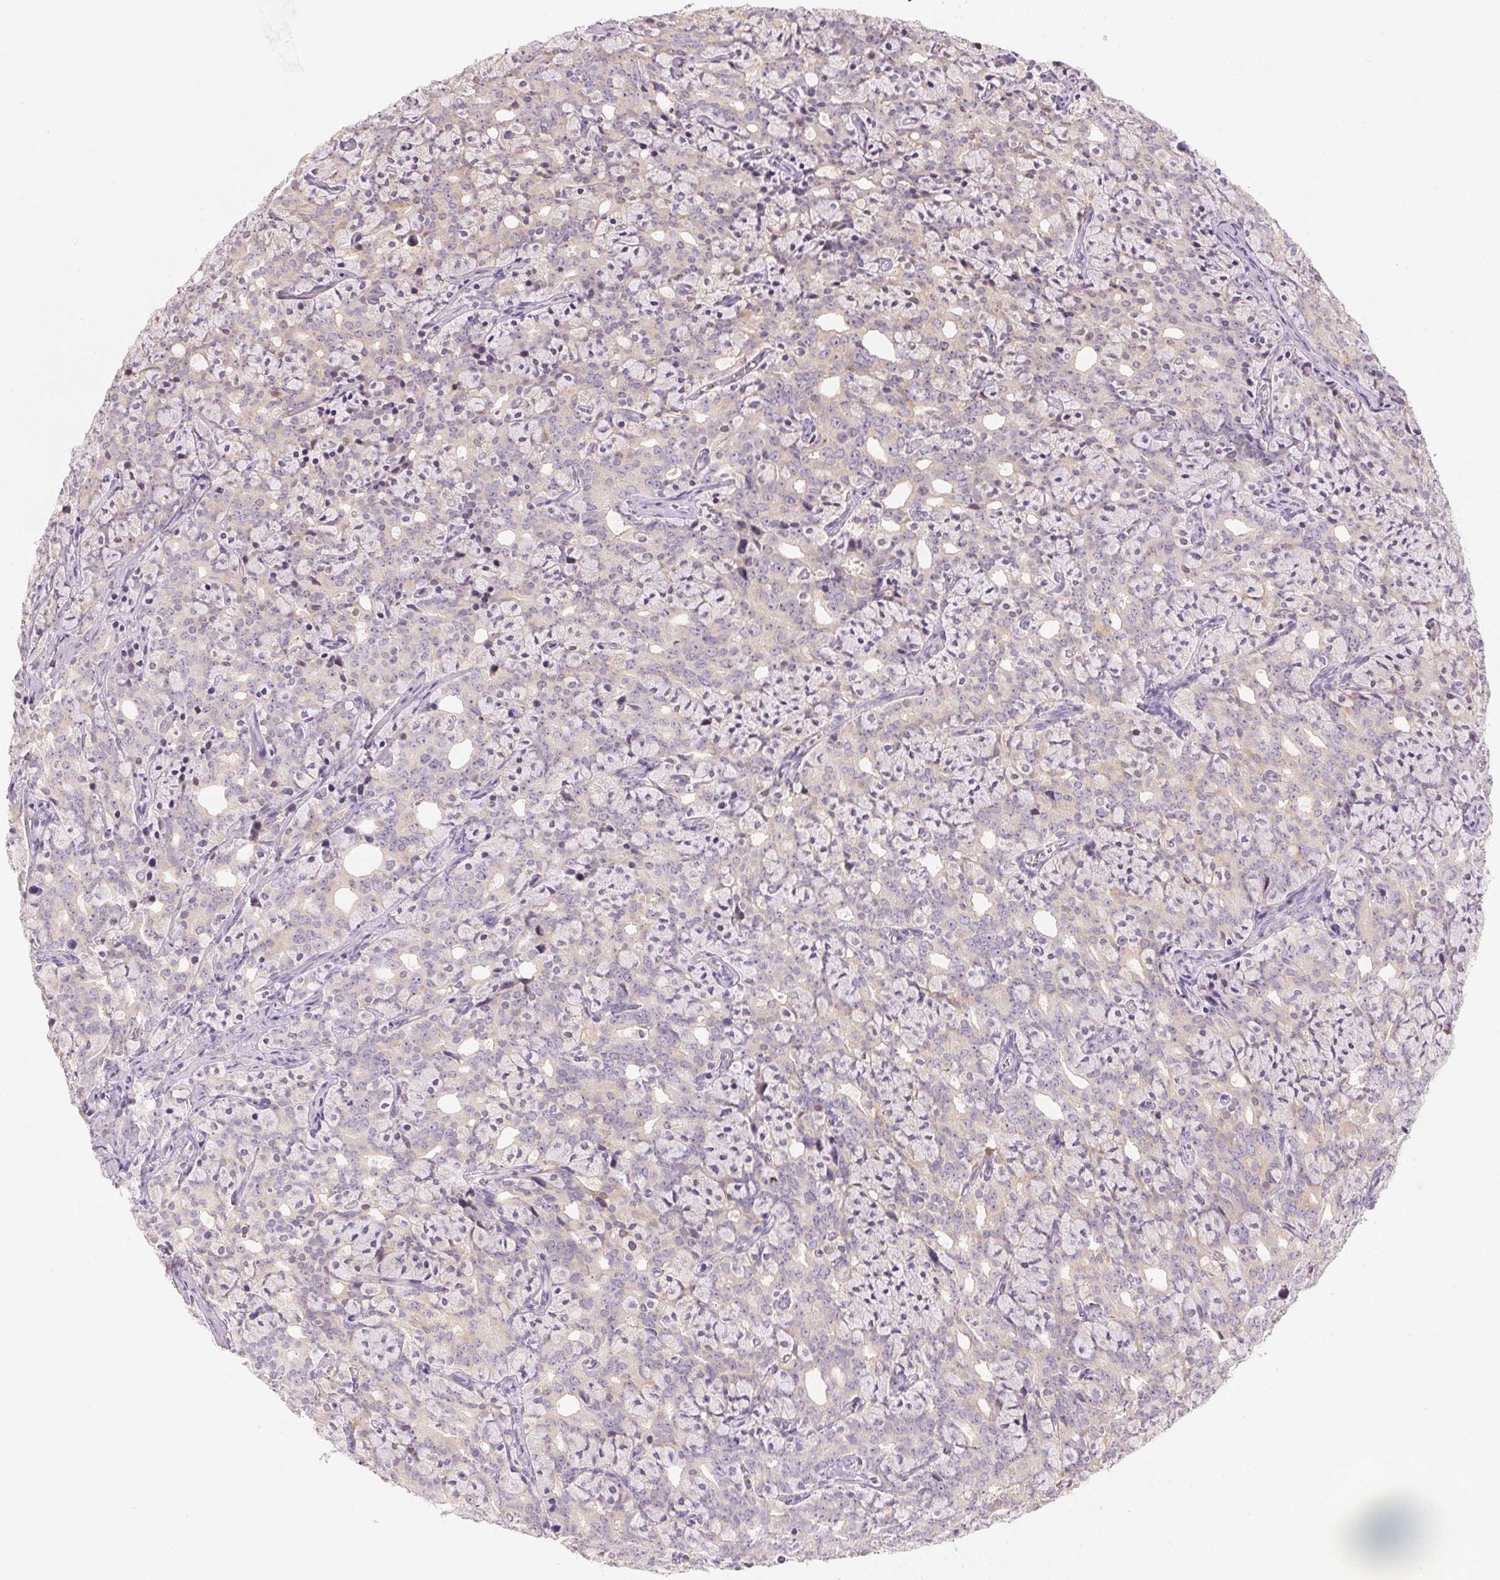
{"staining": {"intensity": "negative", "quantity": "none", "location": "none"}, "tissue": "prostate cancer", "cell_type": "Tumor cells", "image_type": "cancer", "snomed": [{"axis": "morphology", "description": "Adenocarcinoma, High grade"}, {"axis": "topography", "description": "Prostate"}], "caption": "Immunohistochemical staining of human high-grade adenocarcinoma (prostate) demonstrates no significant positivity in tumor cells.", "gene": "MIOX", "patient": {"sex": "male", "age": 84}}